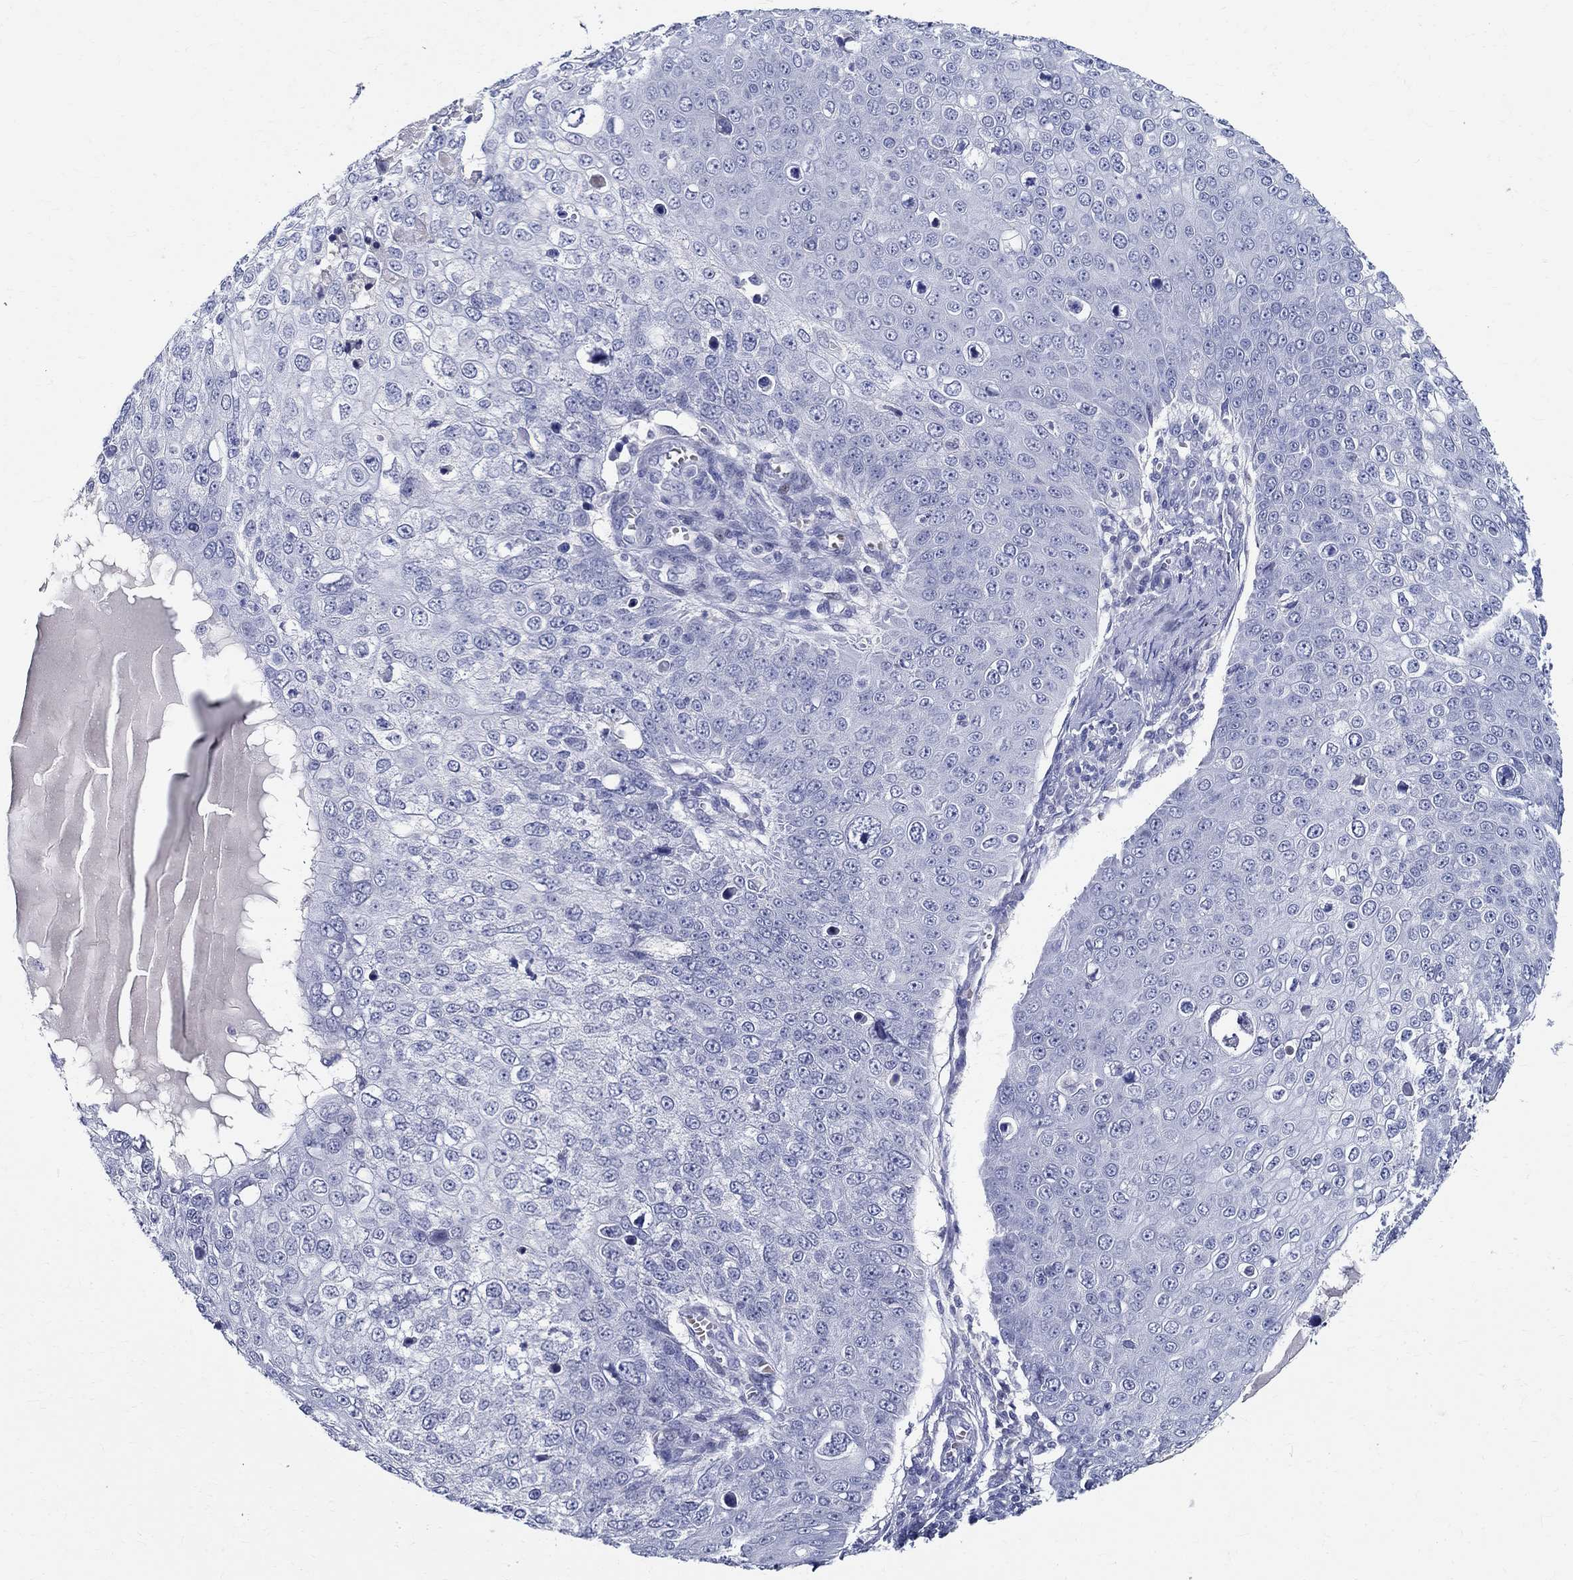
{"staining": {"intensity": "negative", "quantity": "none", "location": "none"}, "tissue": "skin cancer", "cell_type": "Tumor cells", "image_type": "cancer", "snomed": [{"axis": "morphology", "description": "Squamous cell carcinoma, NOS"}, {"axis": "topography", "description": "Skin"}], "caption": "DAB (3,3'-diaminobenzidine) immunohistochemical staining of human skin squamous cell carcinoma shows no significant expression in tumor cells.", "gene": "CETN1", "patient": {"sex": "male", "age": 71}}